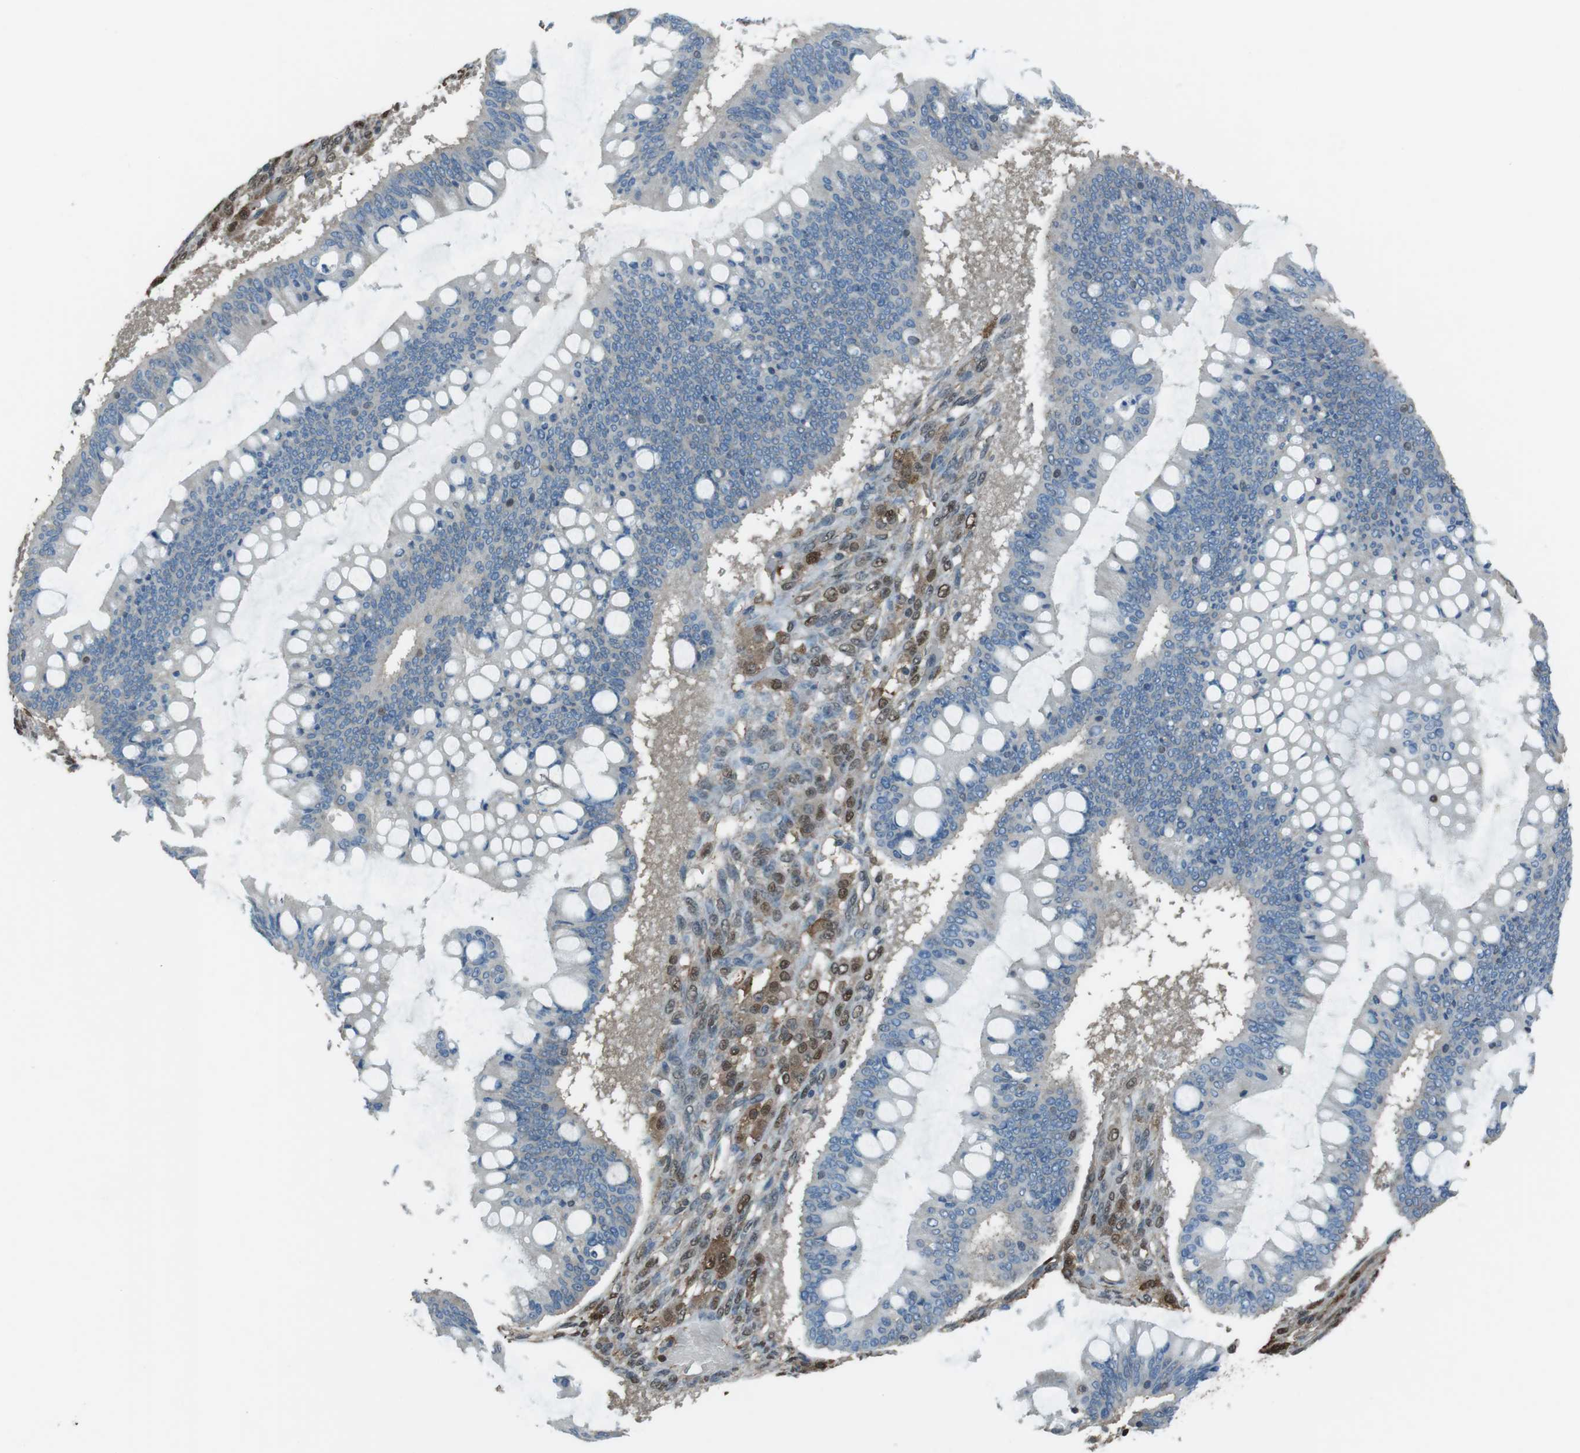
{"staining": {"intensity": "negative", "quantity": "none", "location": "none"}, "tissue": "ovarian cancer", "cell_type": "Tumor cells", "image_type": "cancer", "snomed": [{"axis": "morphology", "description": "Cystadenocarcinoma, mucinous, NOS"}, {"axis": "topography", "description": "Ovary"}], "caption": "This histopathology image is of mucinous cystadenocarcinoma (ovarian) stained with IHC to label a protein in brown with the nuclei are counter-stained blue. There is no staining in tumor cells.", "gene": "TWSG1", "patient": {"sex": "female", "age": 73}}